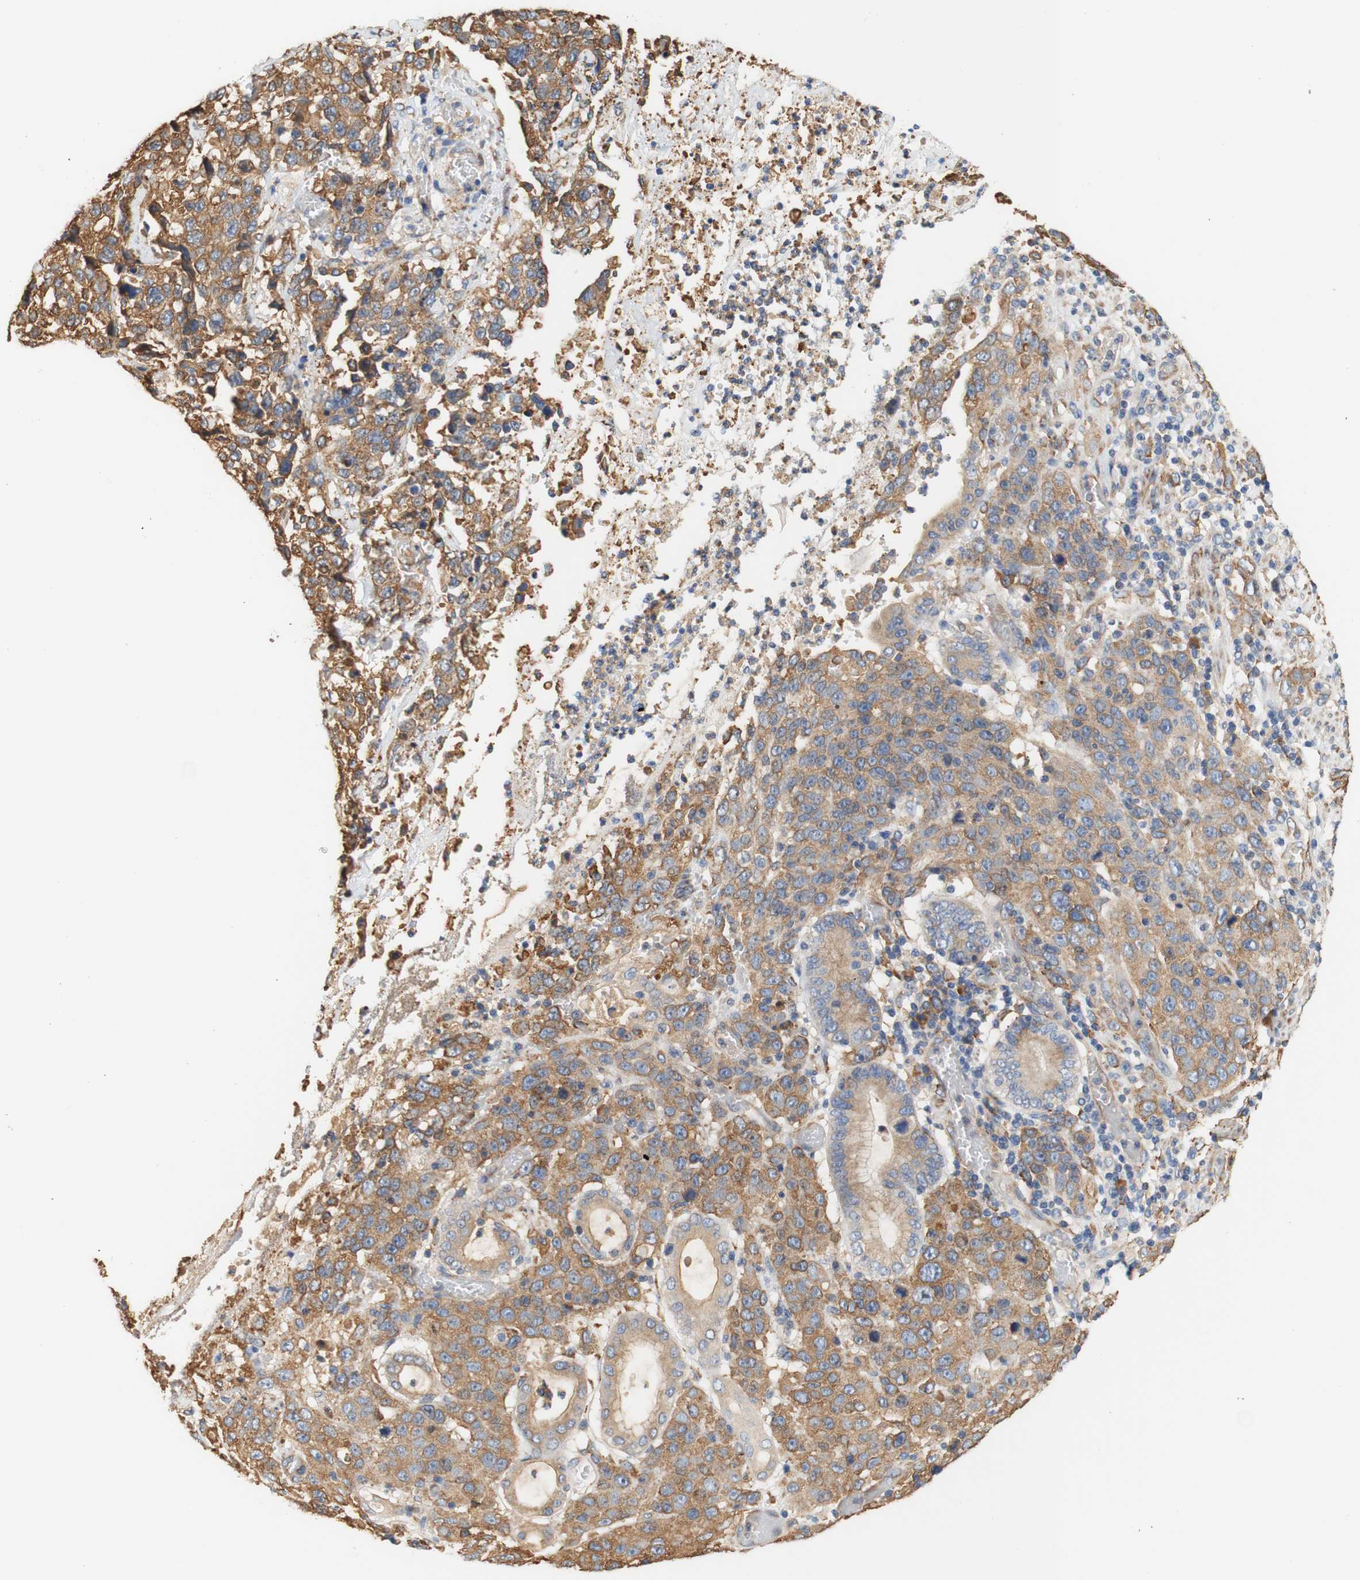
{"staining": {"intensity": "moderate", "quantity": ">75%", "location": "cytoplasmic/membranous"}, "tissue": "stomach cancer", "cell_type": "Tumor cells", "image_type": "cancer", "snomed": [{"axis": "morphology", "description": "Normal tissue, NOS"}, {"axis": "morphology", "description": "Adenocarcinoma, NOS"}, {"axis": "topography", "description": "Stomach"}], "caption": "Immunohistochemistry (IHC) staining of stomach adenocarcinoma, which demonstrates medium levels of moderate cytoplasmic/membranous staining in about >75% of tumor cells indicating moderate cytoplasmic/membranous protein expression. The staining was performed using DAB (3,3'-diaminobenzidine) (brown) for protein detection and nuclei were counterstained in hematoxylin (blue).", "gene": "EIF2AK4", "patient": {"sex": "male", "age": 48}}